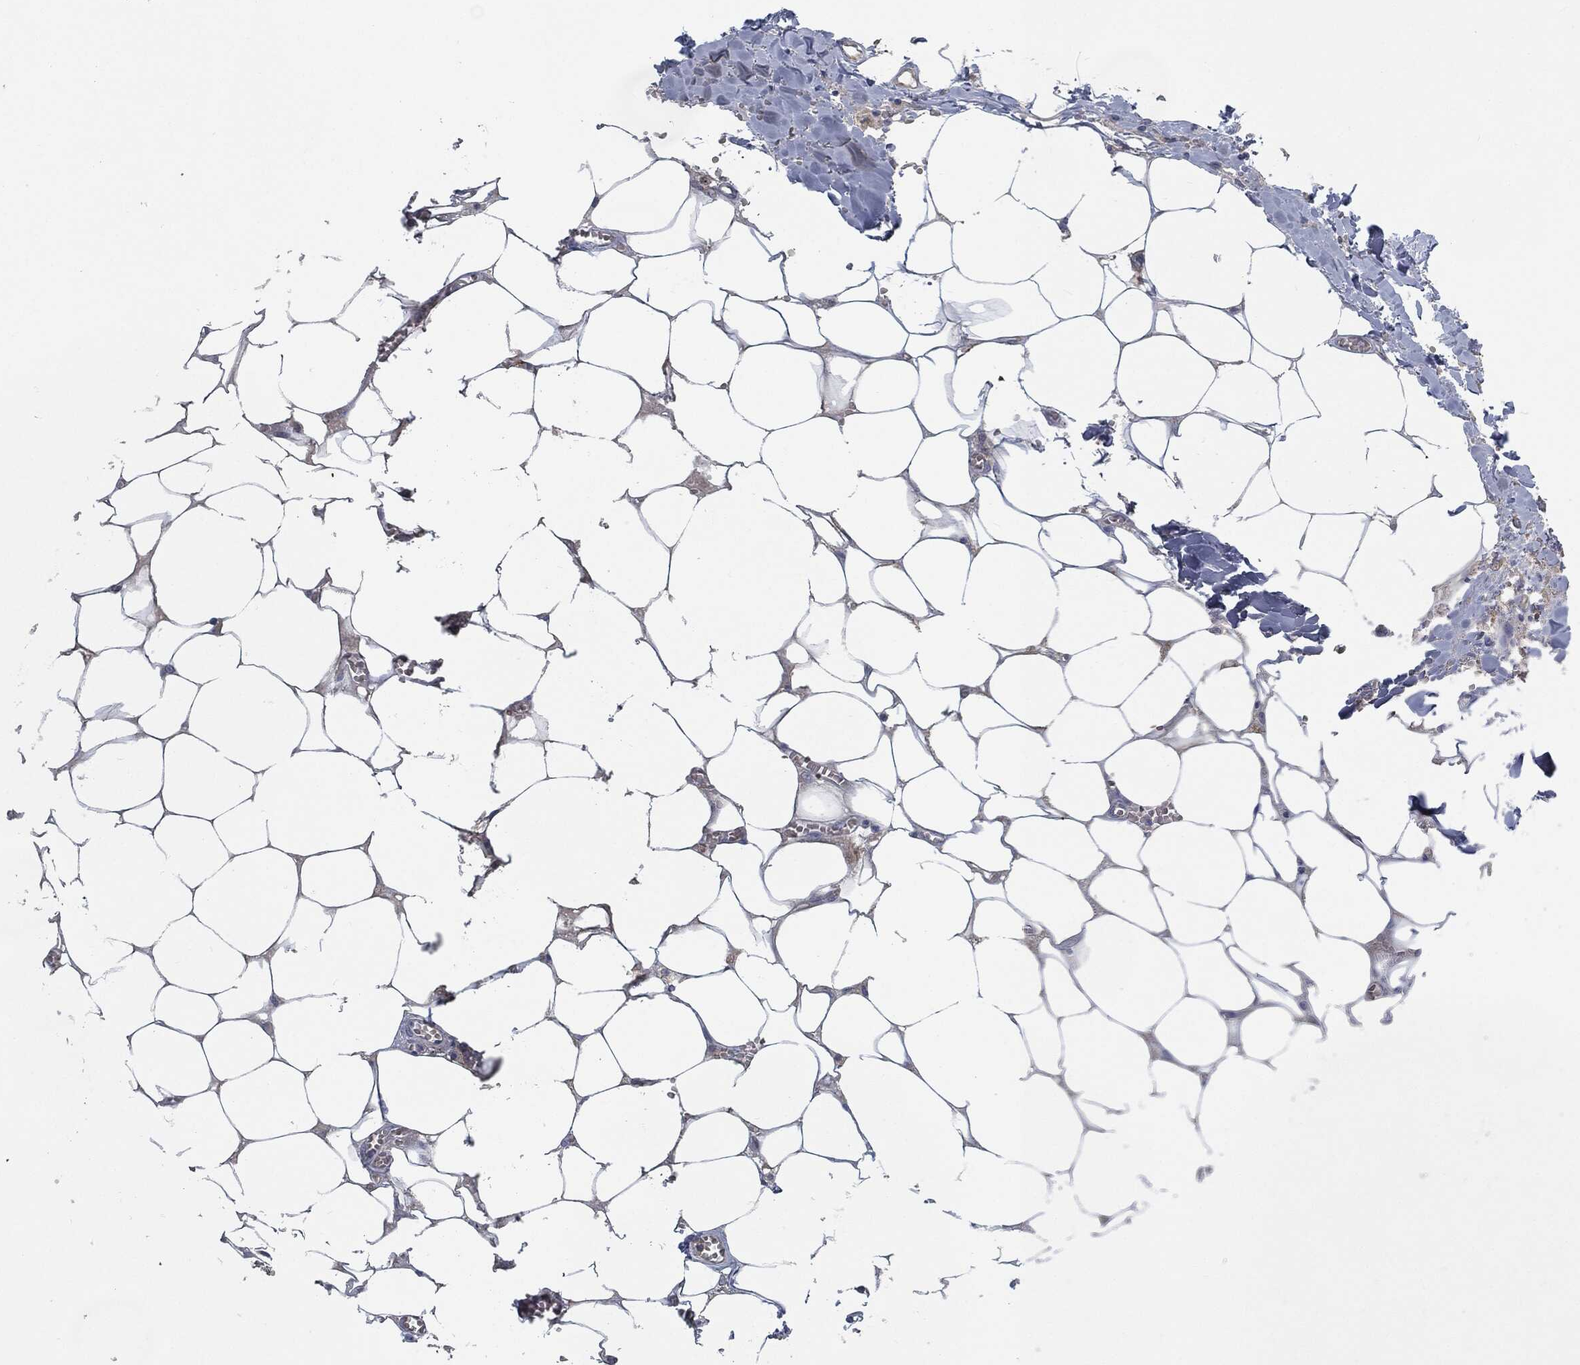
{"staining": {"intensity": "negative", "quantity": "none", "location": "none"}, "tissue": "adipose tissue", "cell_type": "Adipocytes", "image_type": "normal", "snomed": [{"axis": "morphology", "description": "Normal tissue, NOS"}, {"axis": "morphology", "description": "Squamous cell carcinoma, NOS"}, {"axis": "topography", "description": "Cartilage tissue"}, {"axis": "topography", "description": "Lung"}], "caption": "This is a image of IHC staining of benign adipose tissue, which shows no positivity in adipocytes. (DAB (3,3'-diaminobenzidine) immunohistochemistry (IHC) with hematoxylin counter stain).", "gene": "SVIL", "patient": {"sex": "male", "age": 66}}